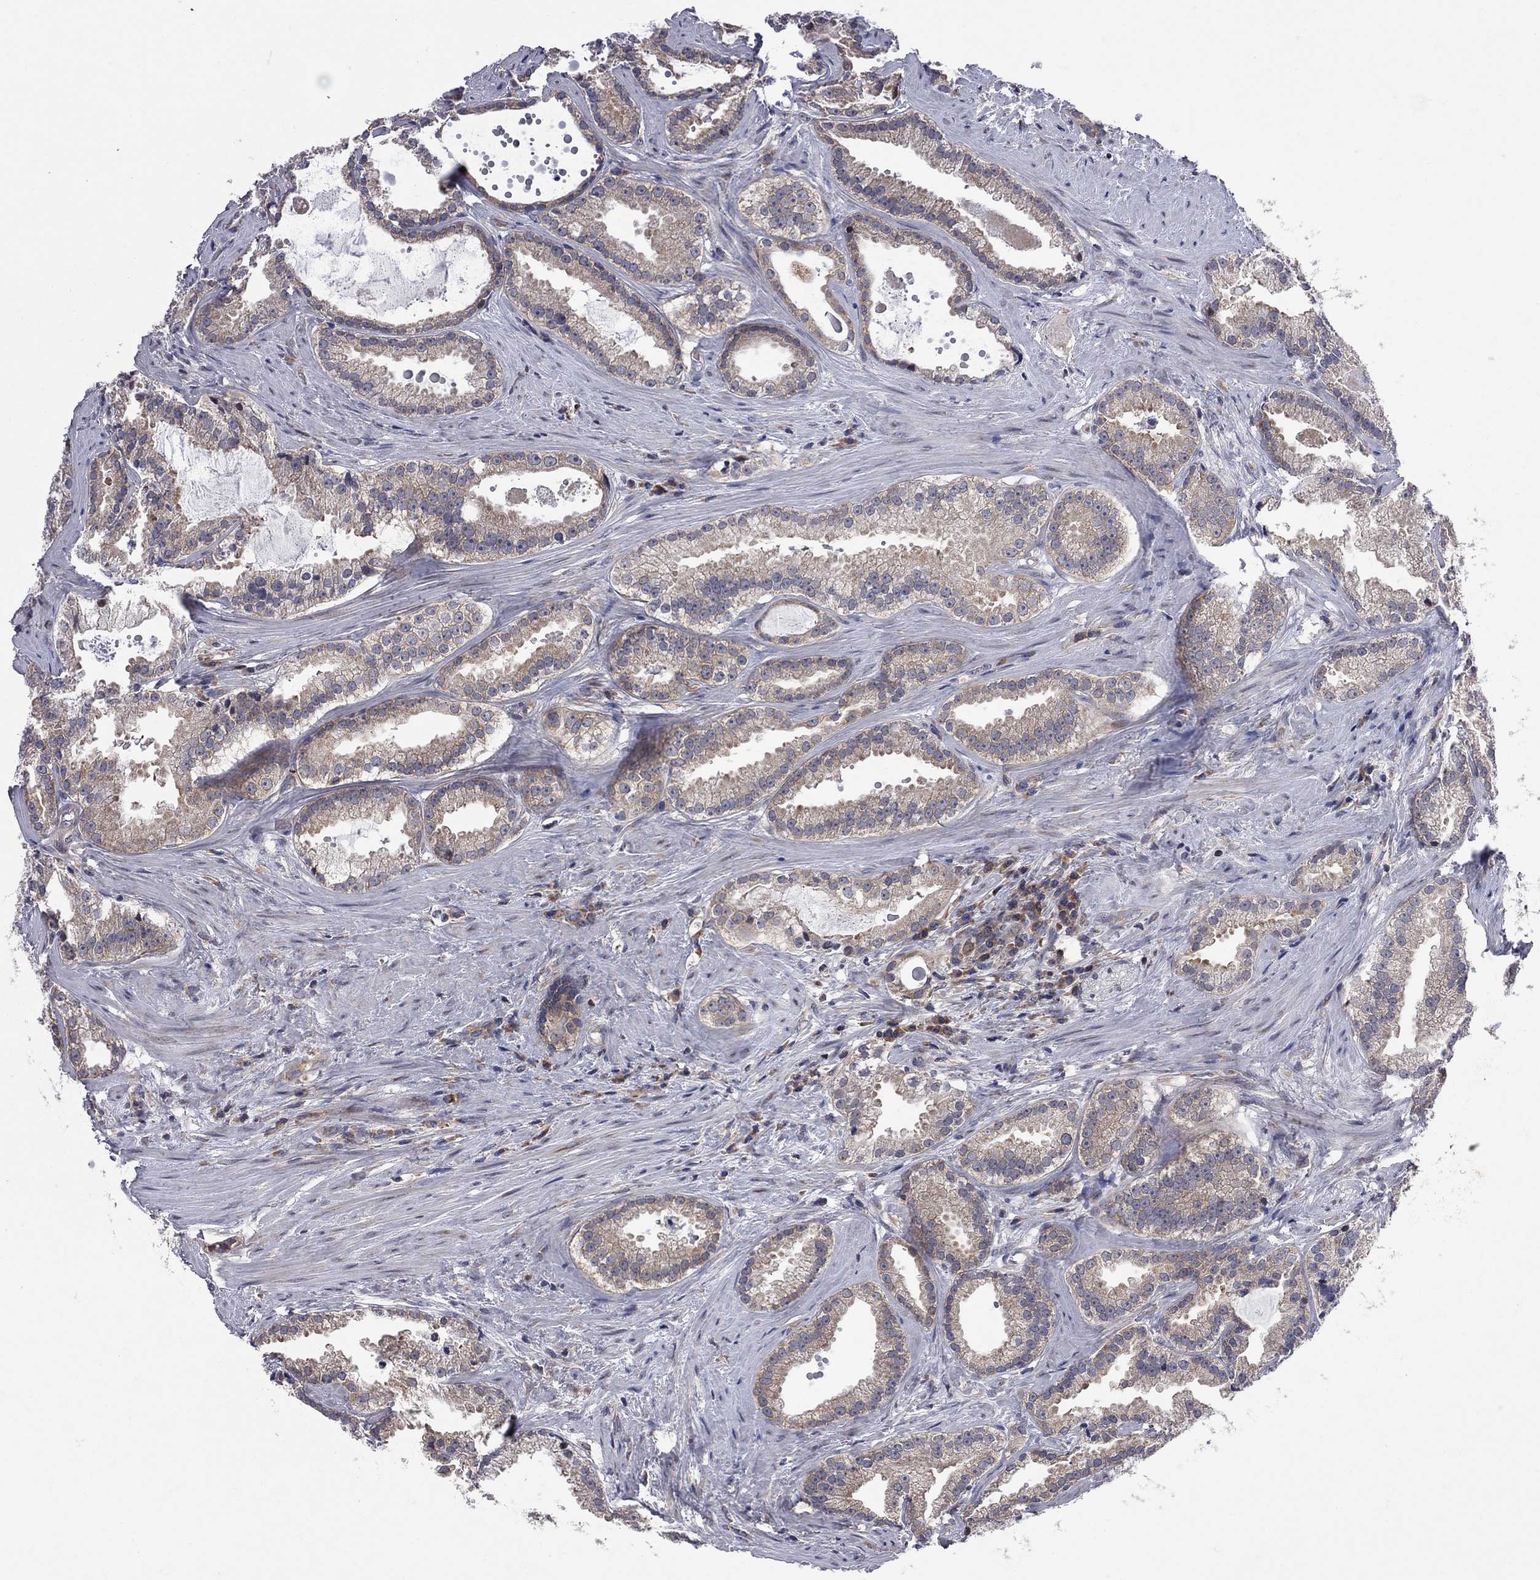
{"staining": {"intensity": "moderate", "quantity": "<25%", "location": "cytoplasmic/membranous"}, "tissue": "prostate cancer", "cell_type": "Tumor cells", "image_type": "cancer", "snomed": [{"axis": "morphology", "description": "Adenocarcinoma, NOS"}, {"axis": "morphology", "description": "Adenocarcinoma, High grade"}, {"axis": "topography", "description": "Prostate"}], "caption": "IHC image of human adenocarcinoma (prostate) stained for a protein (brown), which displays low levels of moderate cytoplasmic/membranous staining in approximately <25% of tumor cells.", "gene": "CNOT11", "patient": {"sex": "male", "age": 64}}